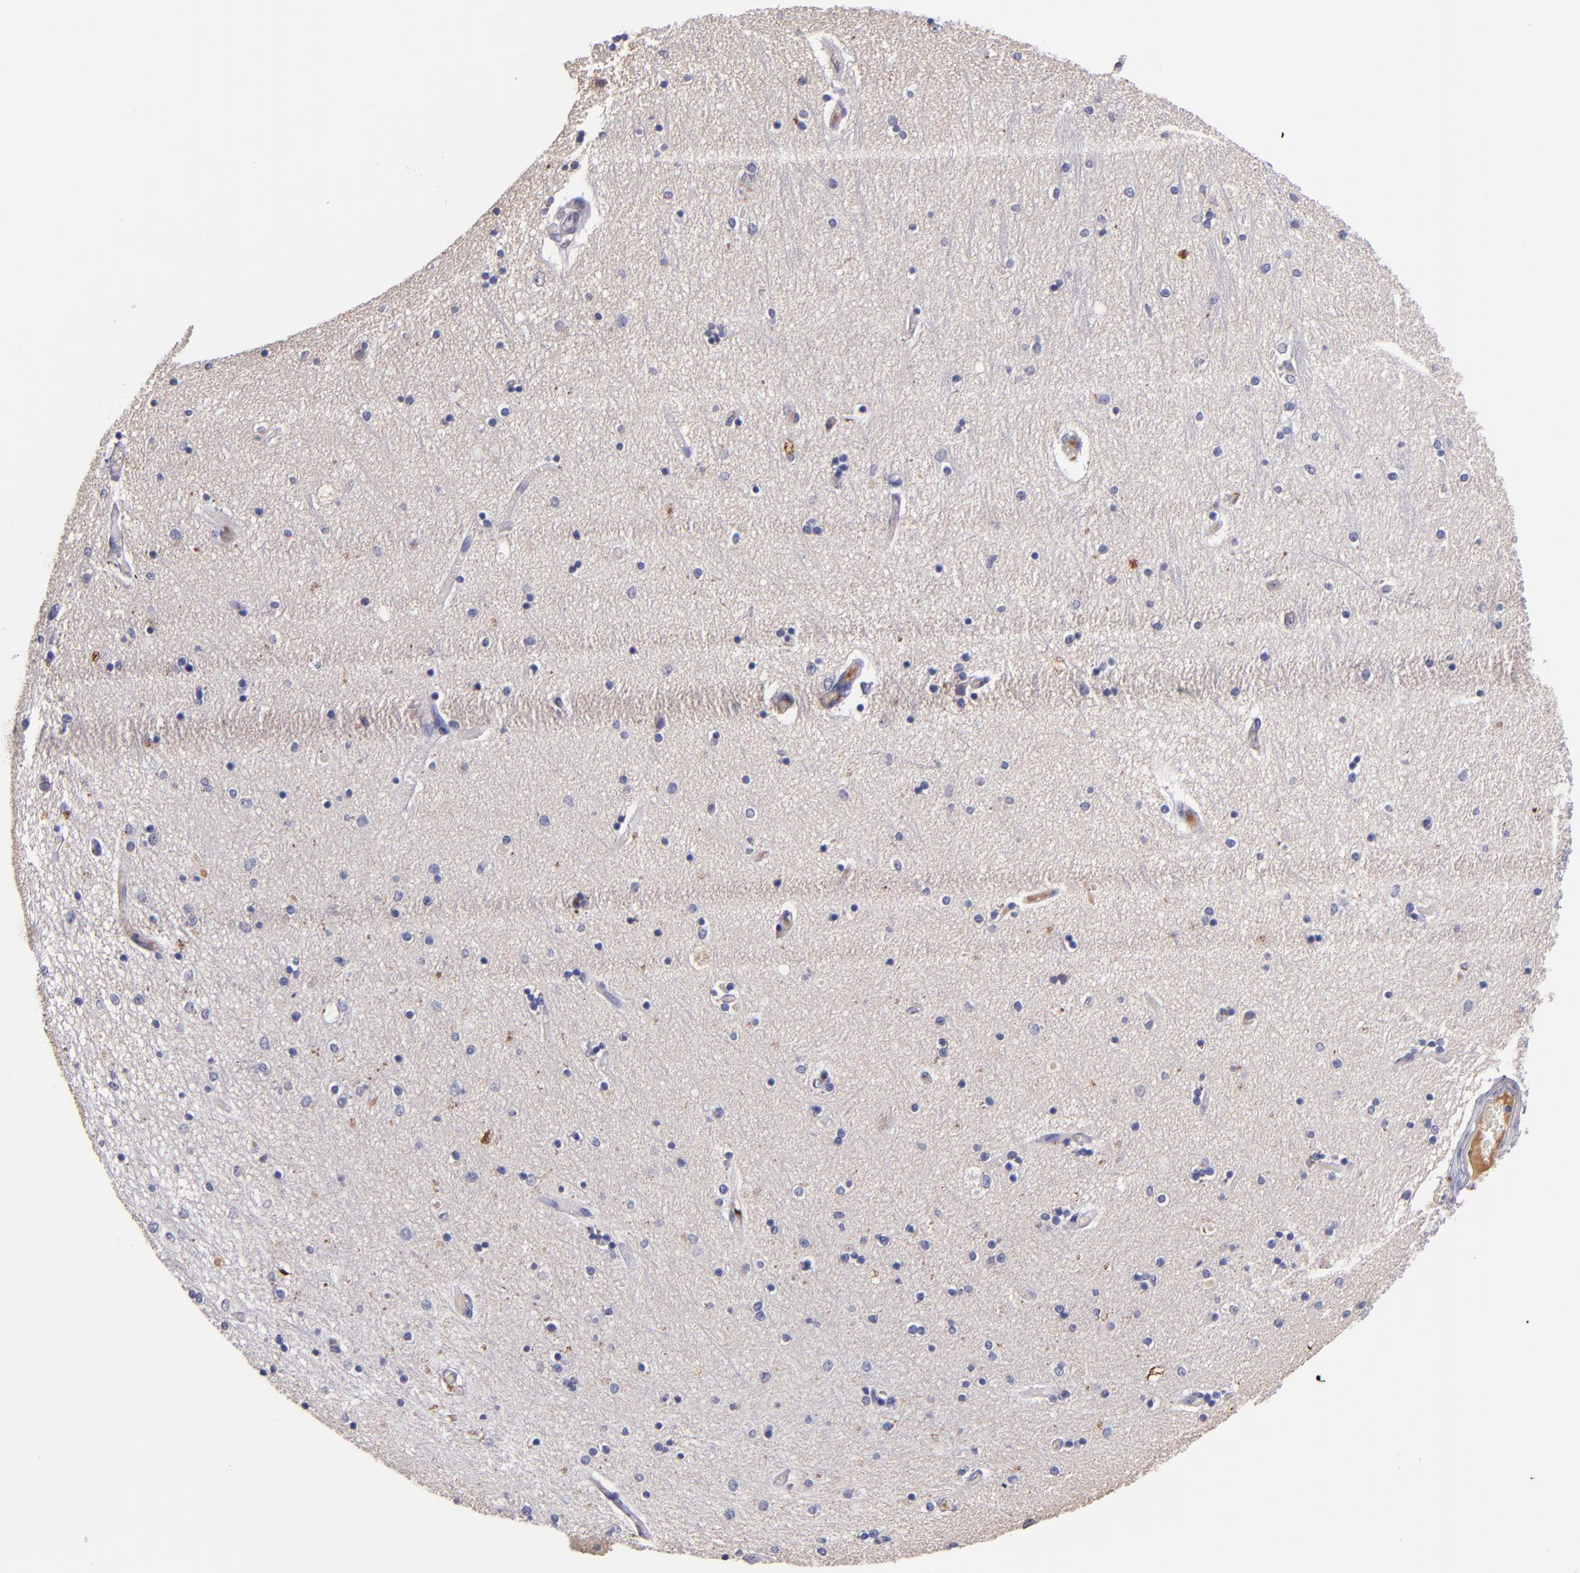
{"staining": {"intensity": "negative", "quantity": "none", "location": "none"}, "tissue": "hippocampus", "cell_type": "Glial cells", "image_type": "normal", "snomed": [{"axis": "morphology", "description": "Normal tissue, NOS"}, {"axis": "topography", "description": "Hippocampus"}], "caption": "This is a image of IHC staining of unremarkable hippocampus, which shows no positivity in glial cells.", "gene": "RBP4", "patient": {"sex": "female", "age": 54}}